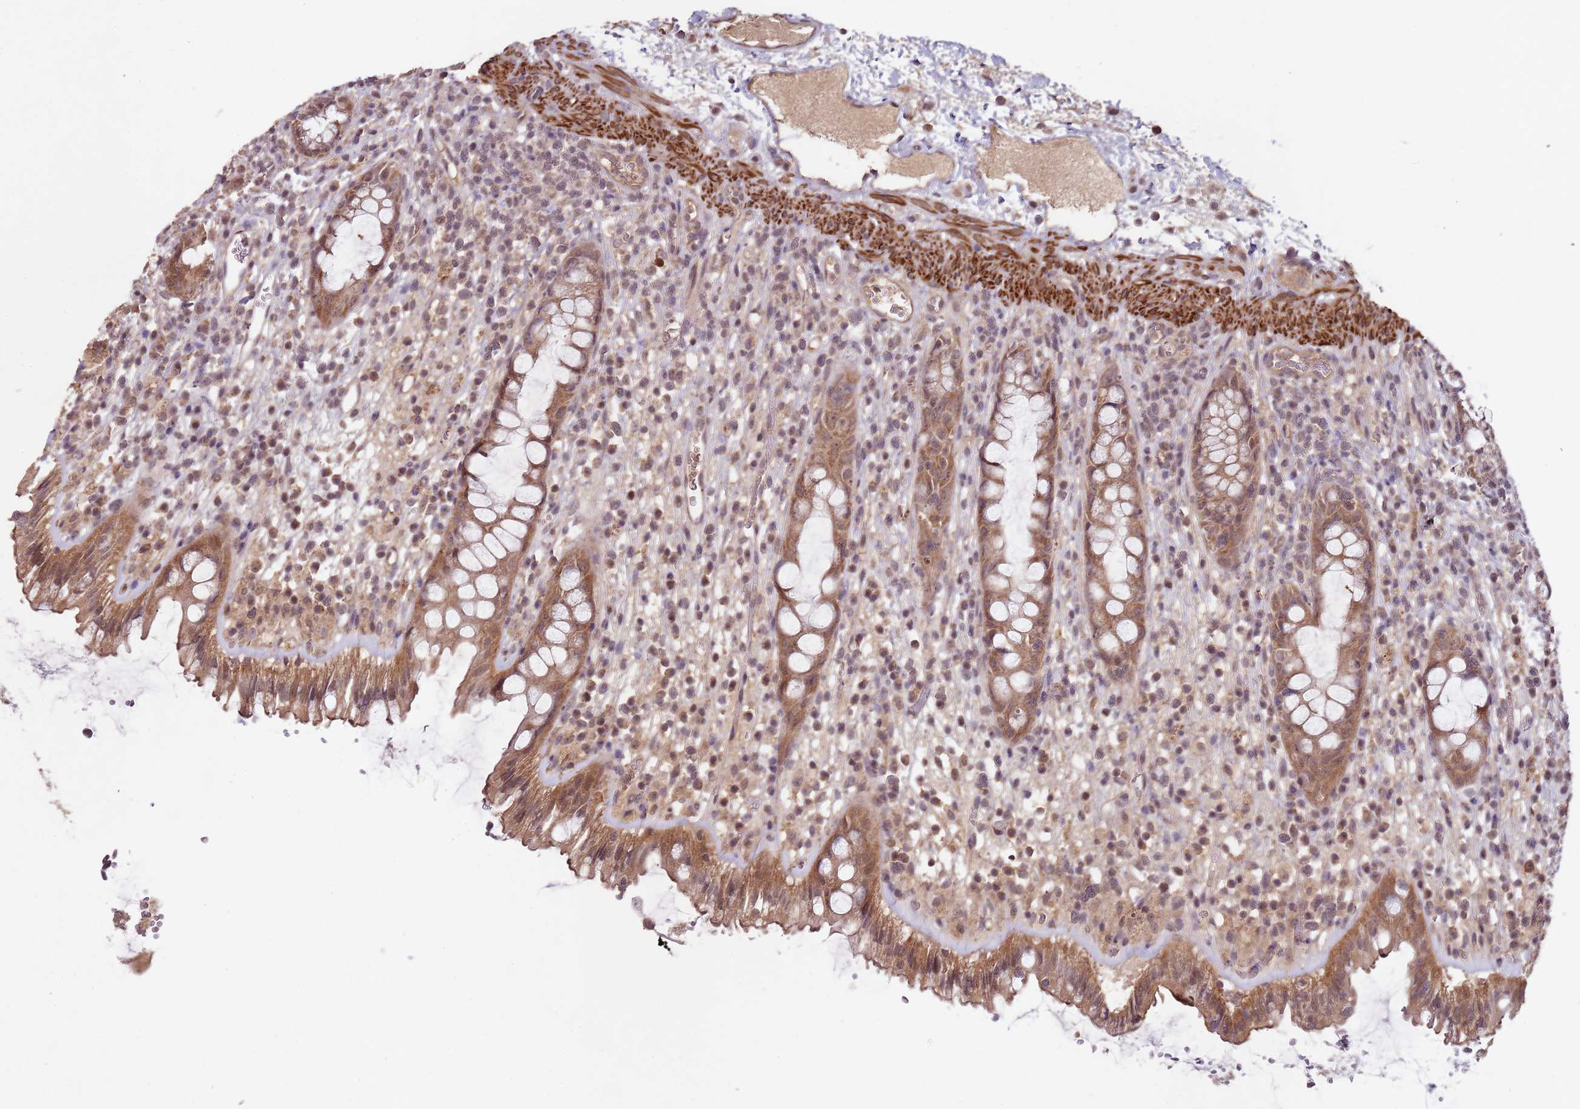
{"staining": {"intensity": "moderate", "quantity": ">75%", "location": "cytoplasmic/membranous,nuclear"}, "tissue": "rectum", "cell_type": "Glandular cells", "image_type": "normal", "snomed": [{"axis": "morphology", "description": "Normal tissue, NOS"}, {"axis": "topography", "description": "Rectum"}], "caption": "Immunohistochemical staining of normal human rectum exhibits medium levels of moderate cytoplasmic/membranous,nuclear positivity in about >75% of glandular cells.", "gene": "LIN37", "patient": {"sex": "female", "age": 57}}